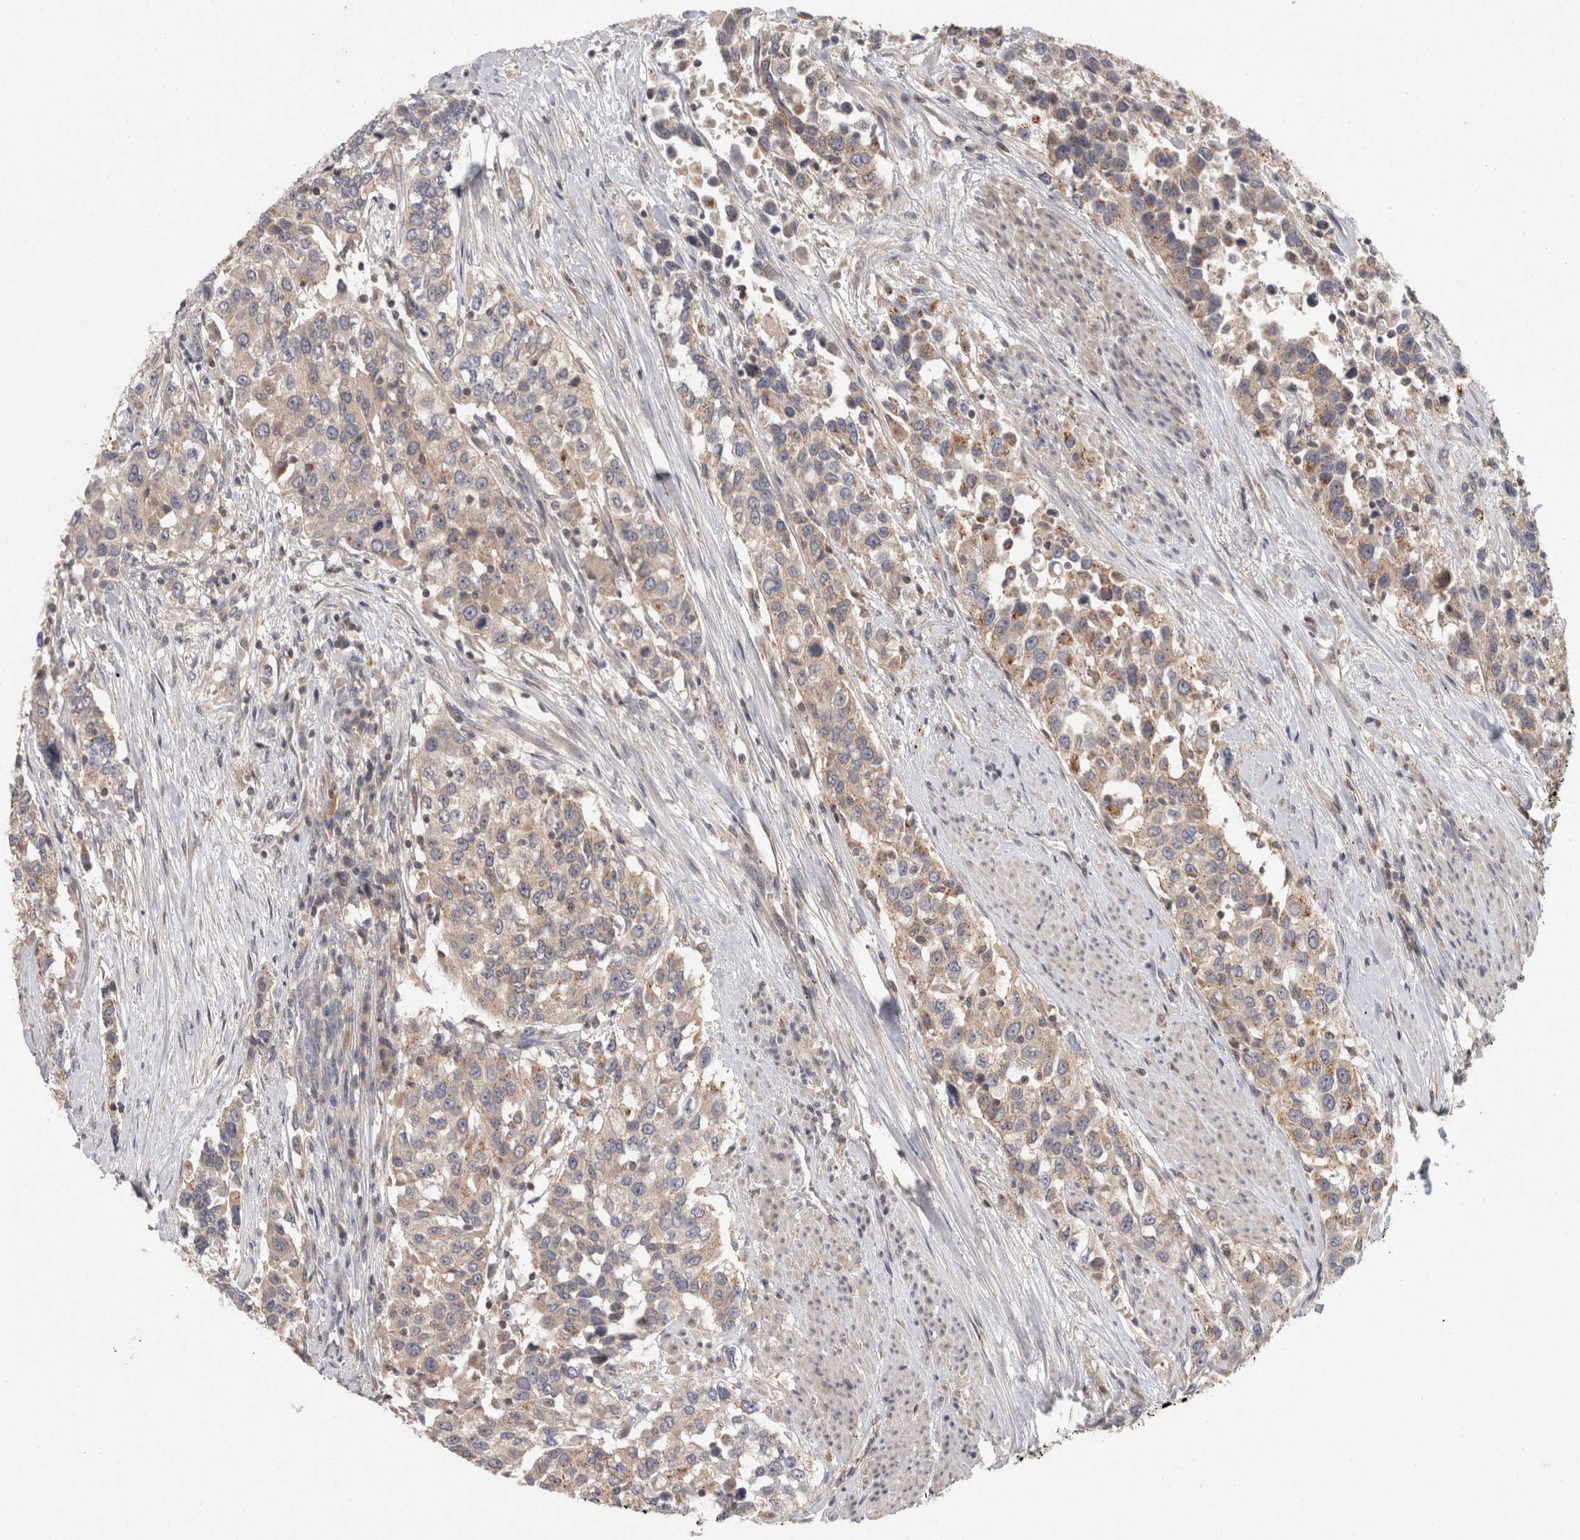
{"staining": {"intensity": "weak", "quantity": ">75%", "location": "cytoplasmic/membranous"}, "tissue": "urothelial cancer", "cell_type": "Tumor cells", "image_type": "cancer", "snomed": [{"axis": "morphology", "description": "Urothelial carcinoma, High grade"}, {"axis": "topography", "description": "Urinary bladder"}], "caption": "IHC histopathology image of neoplastic tissue: high-grade urothelial carcinoma stained using immunohistochemistry demonstrates low levels of weak protein expression localized specifically in the cytoplasmic/membranous of tumor cells, appearing as a cytoplasmic/membranous brown color.", "gene": "ACAT2", "patient": {"sex": "female", "age": 80}}